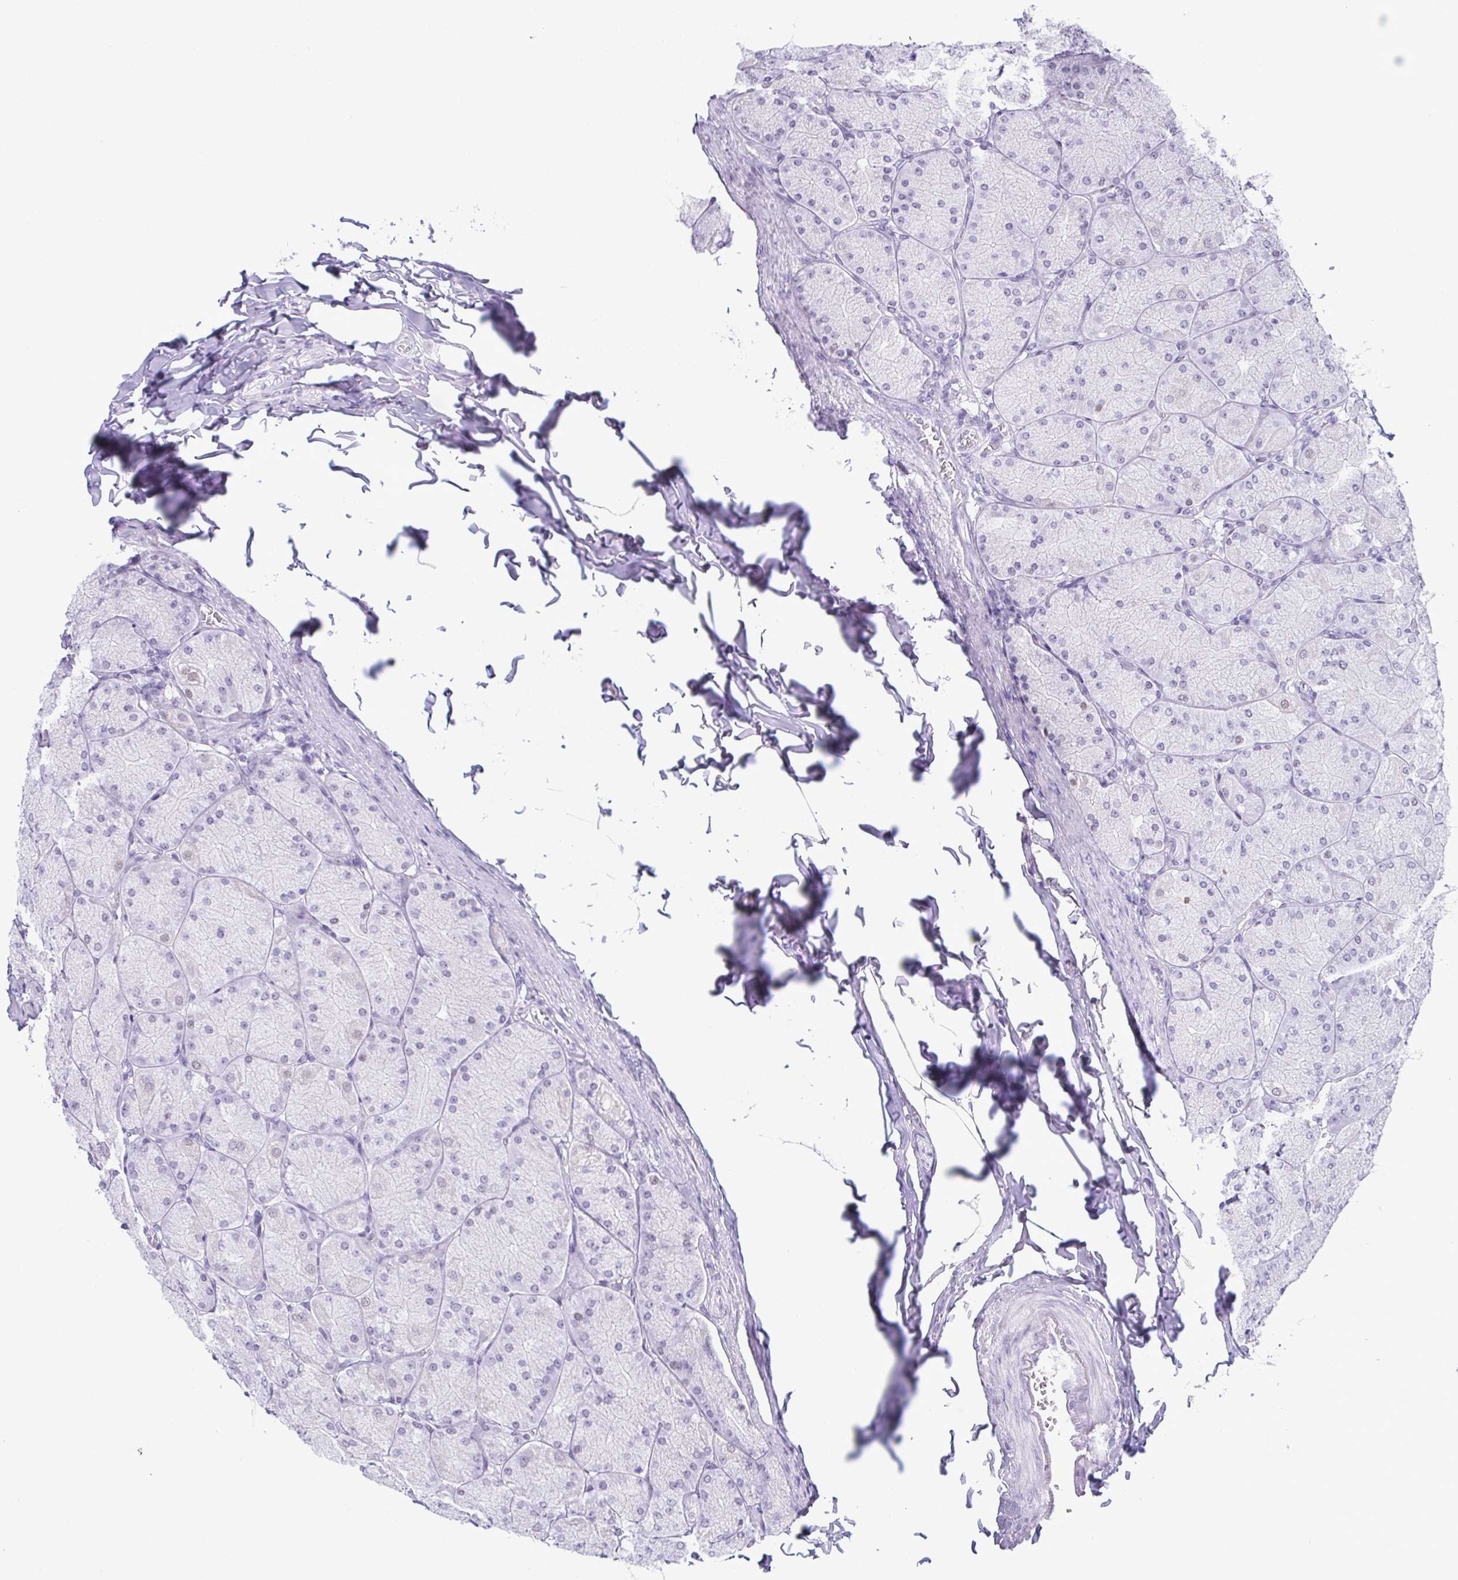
{"staining": {"intensity": "negative", "quantity": "none", "location": "none"}, "tissue": "stomach", "cell_type": "Glandular cells", "image_type": "normal", "snomed": [{"axis": "morphology", "description": "Normal tissue, NOS"}, {"axis": "topography", "description": "Stomach, upper"}], "caption": "An image of human stomach is negative for staining in glandular cells. The staining is performed using DAB (3,3'-diaminobenzidine) brown chromogen with nuclei counter-stained in using hematoxylin.", "gene": "SUGP2", "patient": {"sex": "female", "age": 56}}